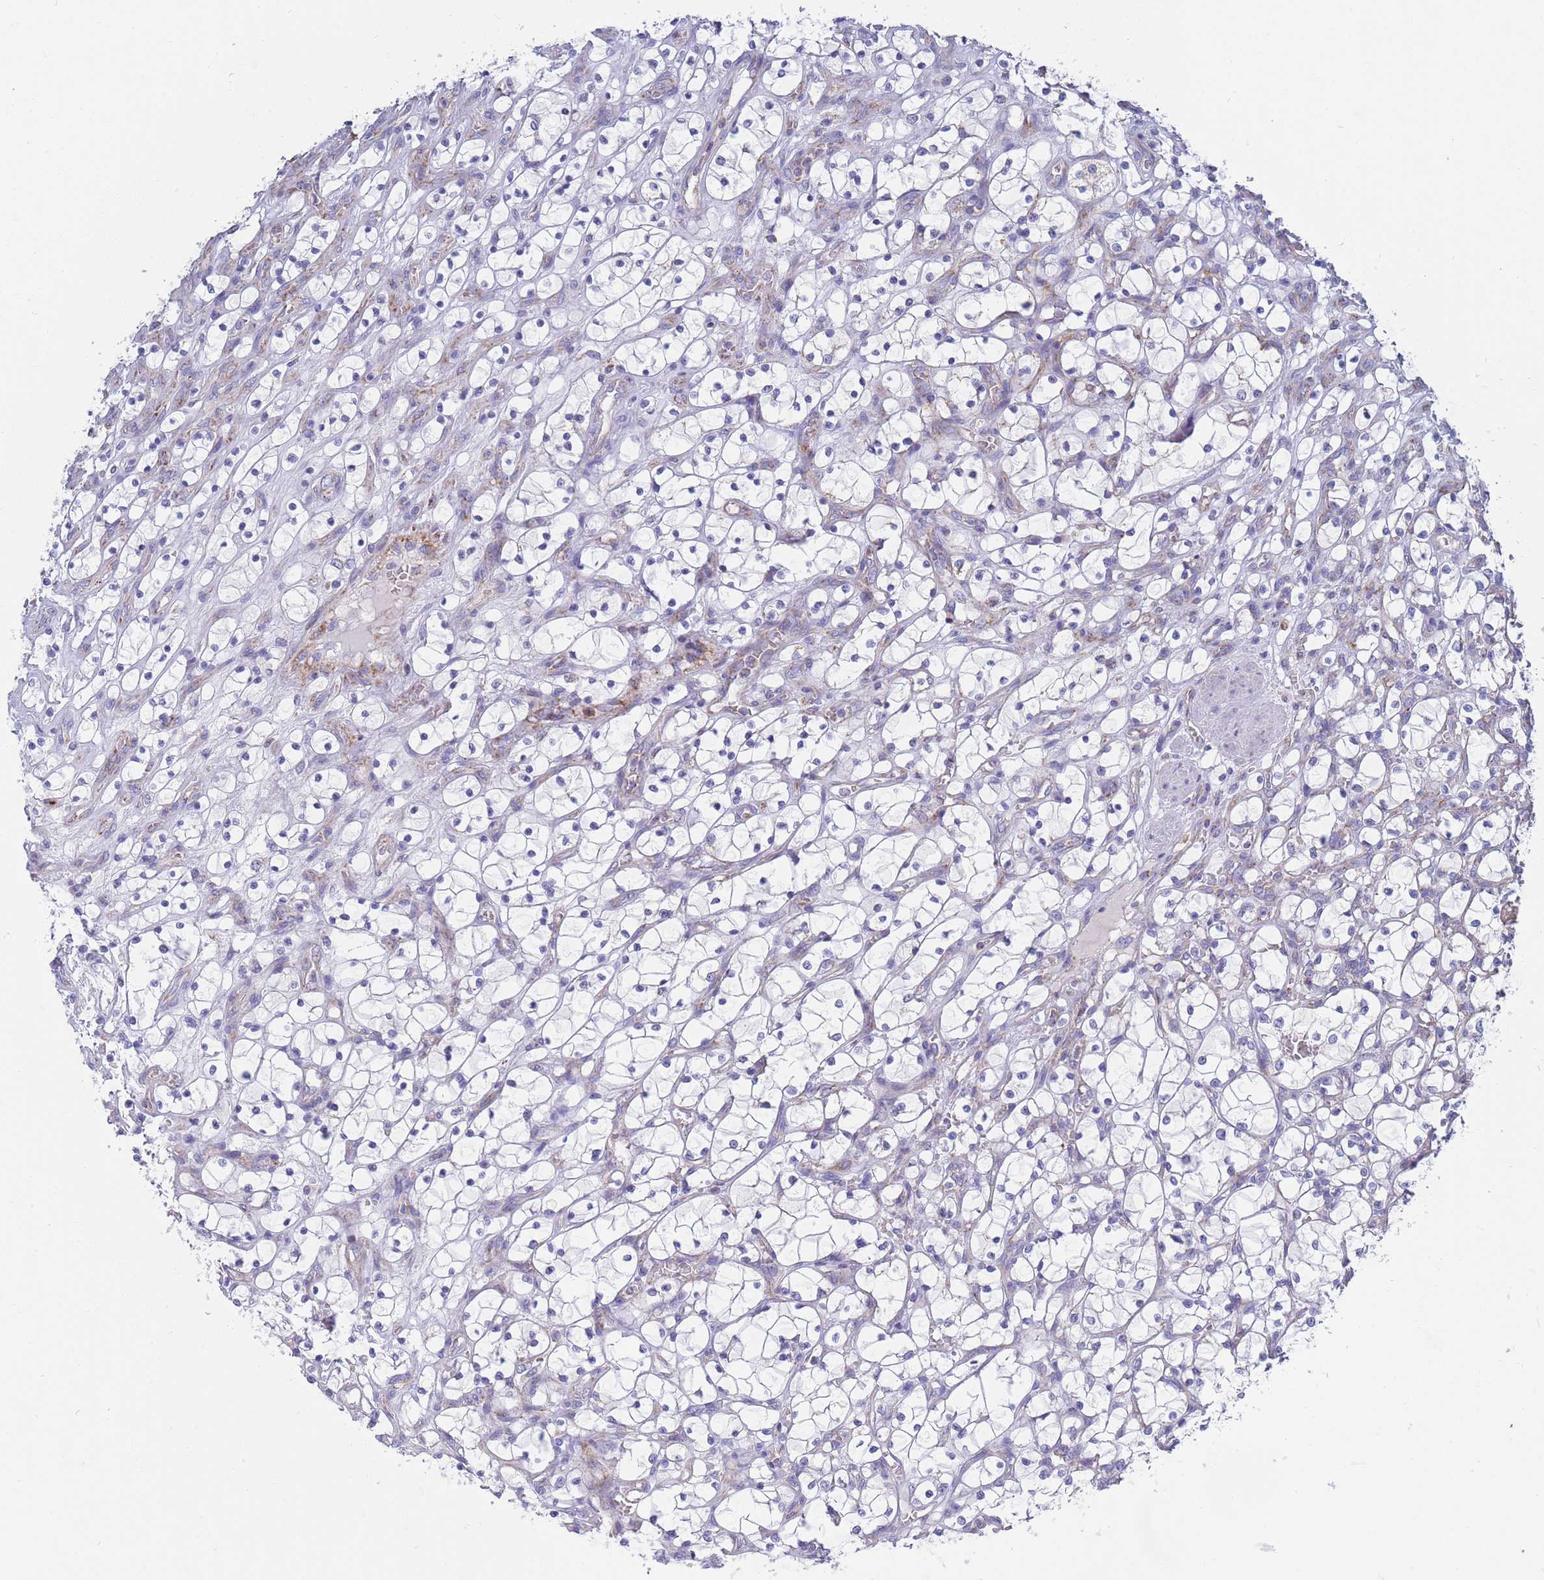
{"staining": {"intensity": "negative", "quantity": "none", "location": "none"}, "tissue": "renal cancer", "cell_type": "Tumor cells", "image_type": "cancer", "snomed": [{"axis": "morphology", "description": "Adenocarcinoma, NOS"}, {"axis": "topography", "description": "Kidney"}], "caption": "This is a histopathology image of immunohistochemistry staining of renal cancer (adenocarcinoma), which shows no expression in tumor cells.", "gene": "EMC8", "patient": {"sex": "female", "age": 69}}